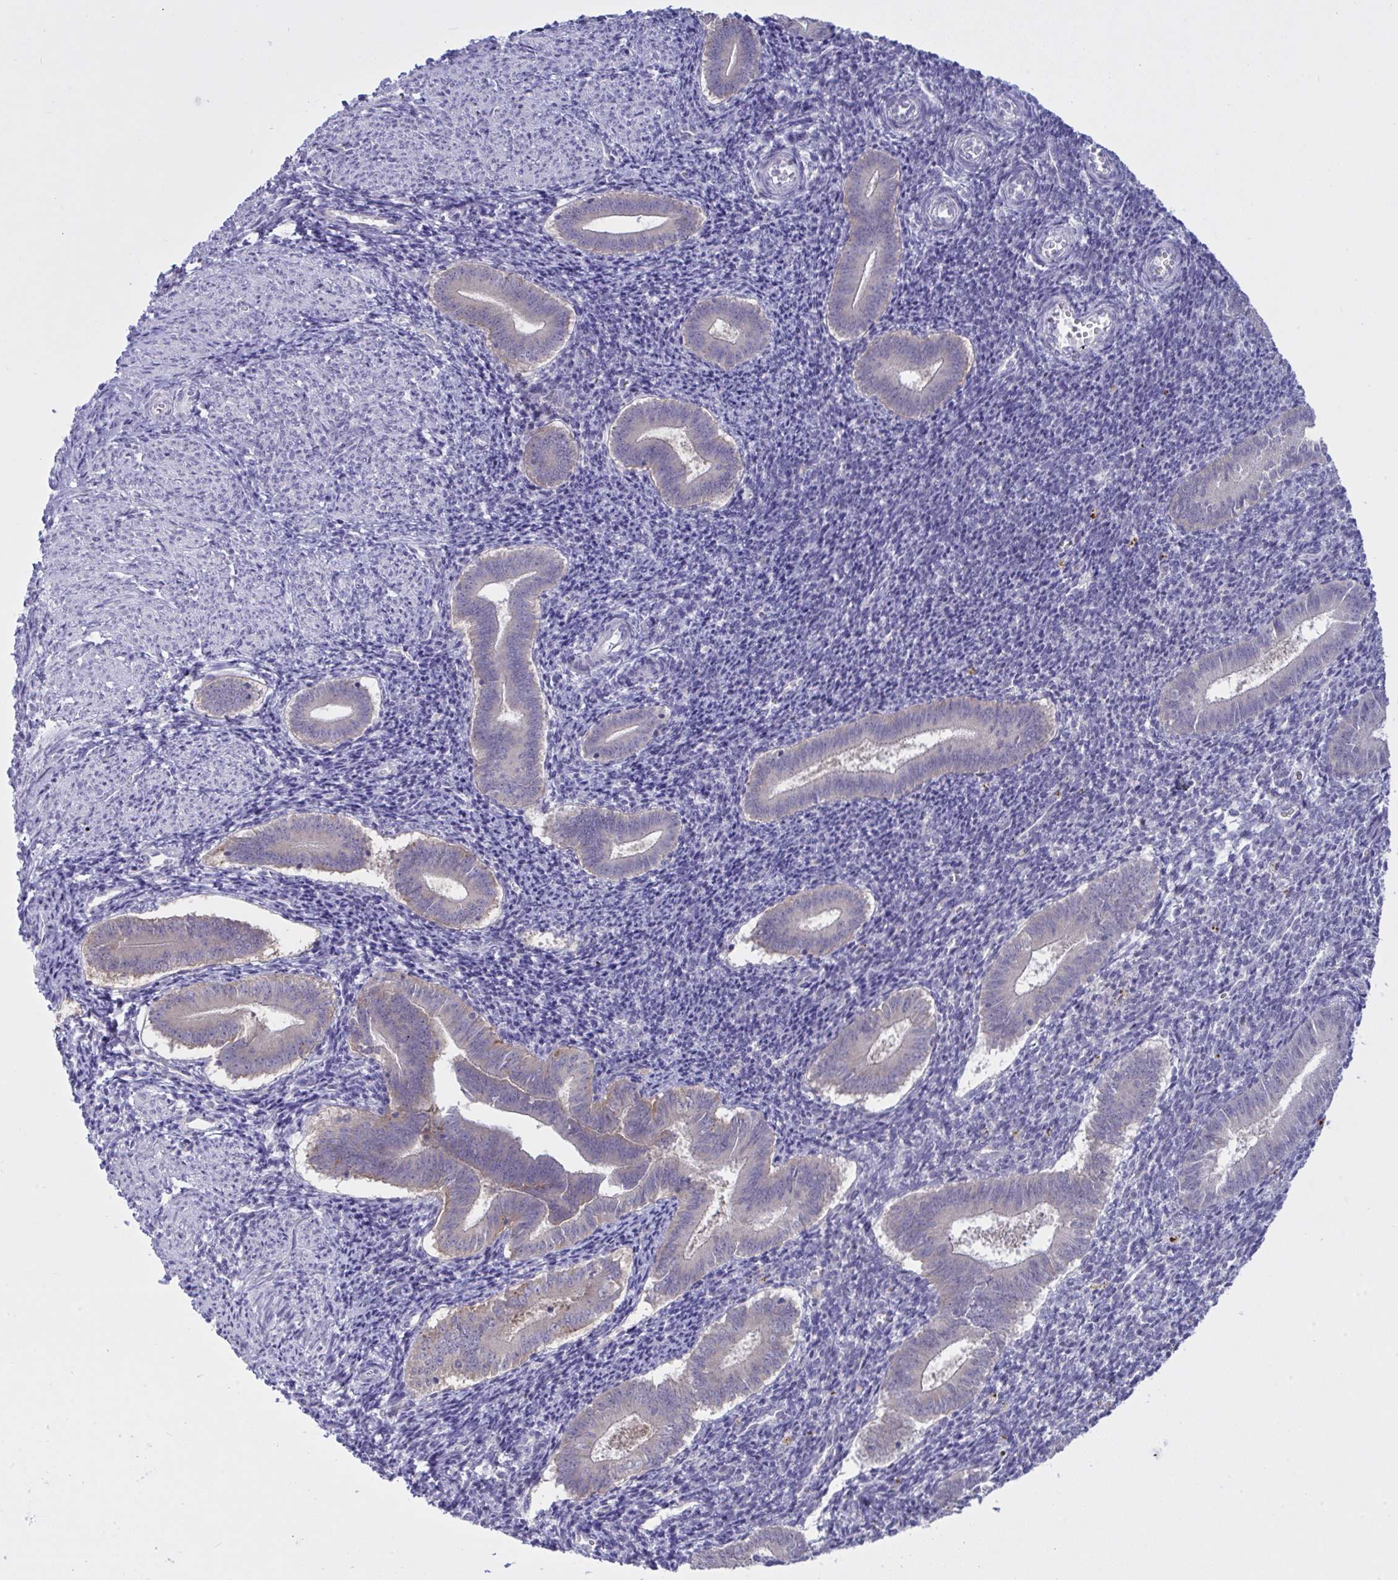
{"staining": {"intensity": "negative", "quantity": "none", "location": "none"}, "tissue": "endometrium", "cell_type": "Cells in endometrial stroma", "image_type": "normal", "snomed": [{"axis": "morphology", "description": "Normal tissue, NOS"}, {"axis": "topography", "description": "Endometrium"}], "caption": "Micrograph shows no significant protein expression in cells in endometrial stroma of benign endometrium.", "gene": "TMEM41A", "patient": {"sex": "female", "age": 25}}